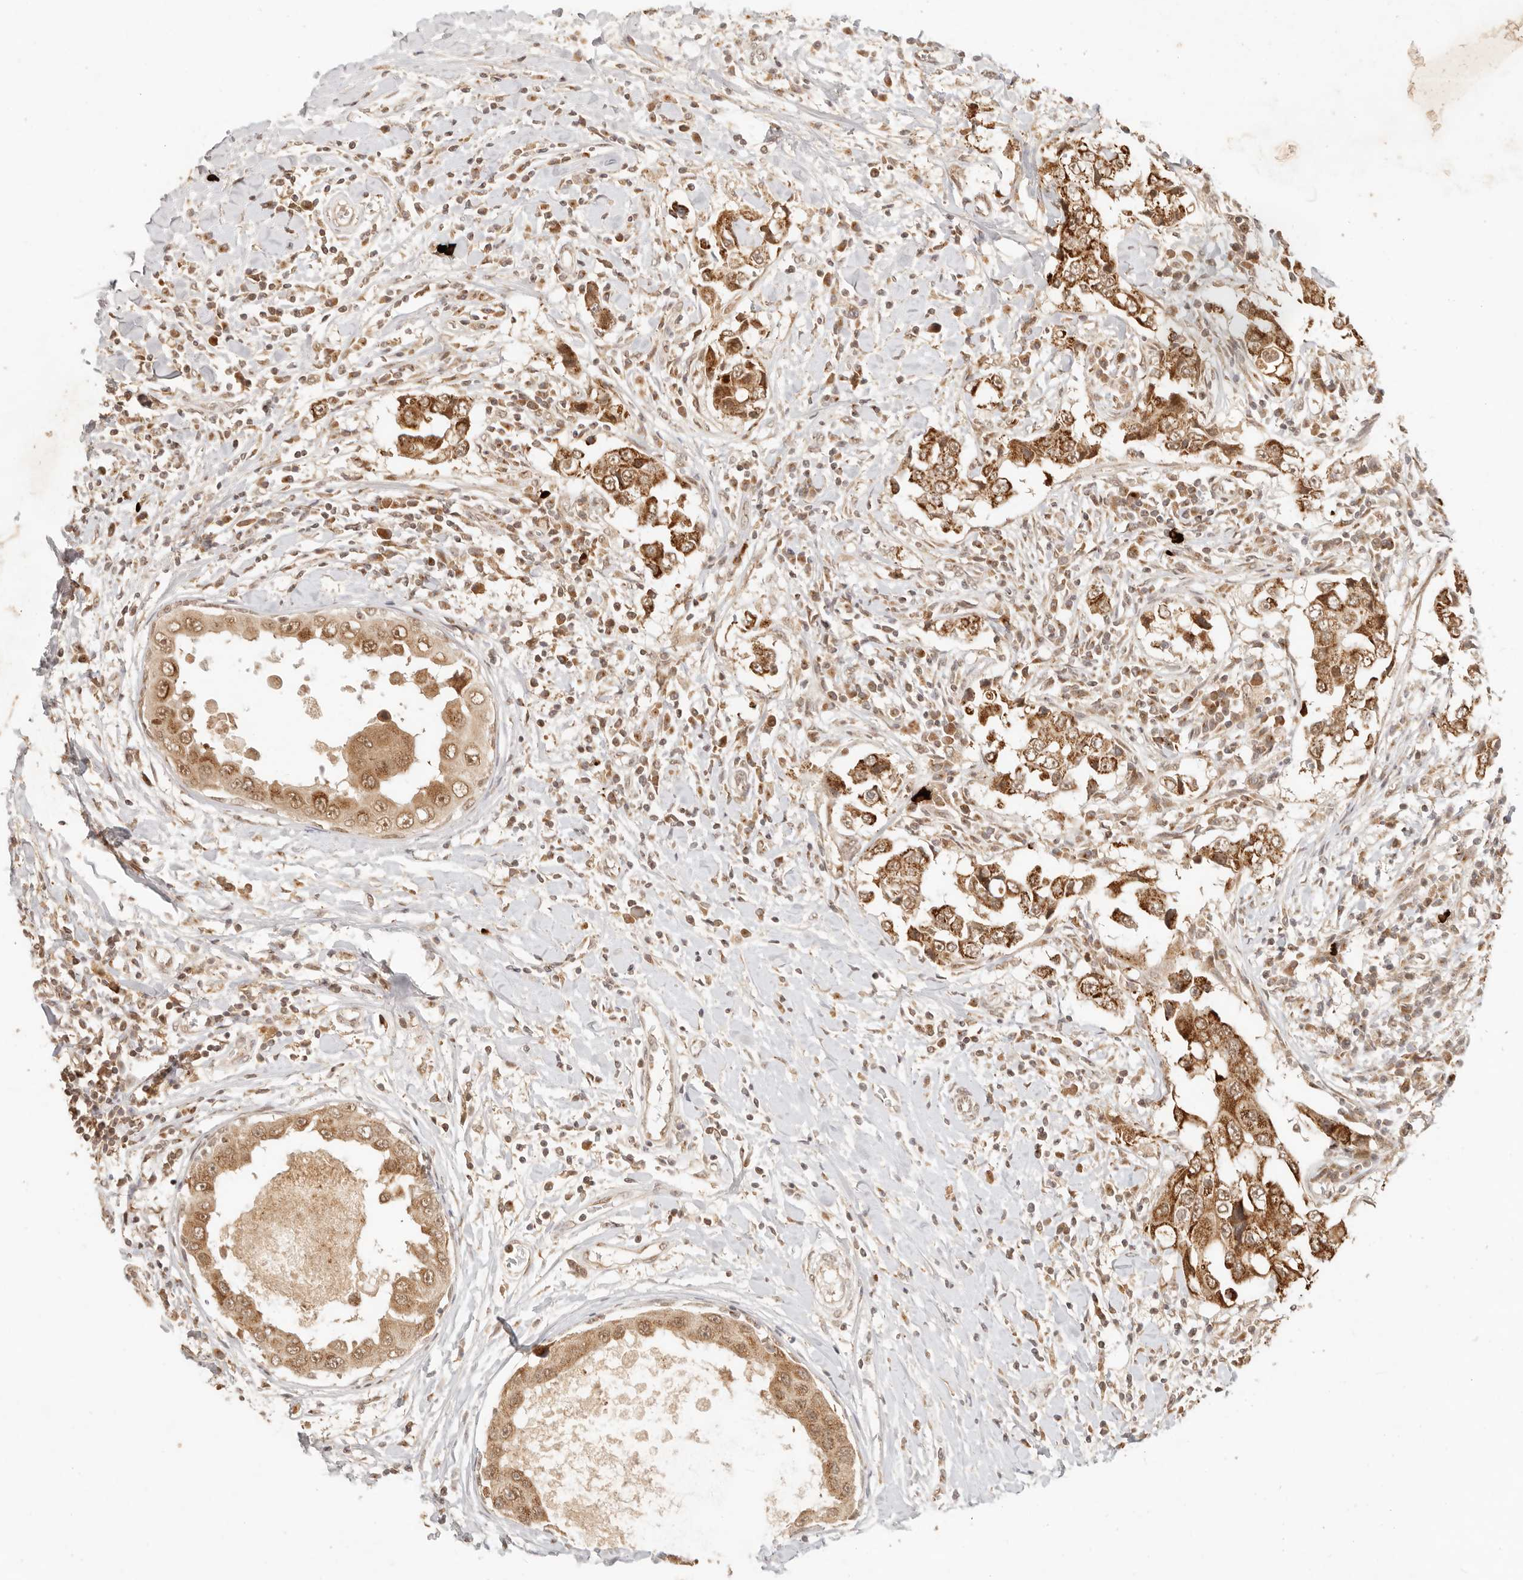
{"staining": {"intensity": "moderate", "quantity": ">75%", "location": "cytoplasmic/membranous,nuclear"}, "tissue": "breast cancer", "cell_type": "Tumor cells", "image_type": "cancer", "snomed": [{"axis": "morphology", "description": "Duct carcinoma"}, {"axis": "topography", "description": "Breast"}], "caption": "IHC photomicrograph of neoplastic tissue: breast intraductal carcinoma stained using immunohistochemistry displays medium levels of moderate protein expression localized specifically in the cytoplasmic/membranous and nuclear of tumor cells, appearing as a cytoplasmic/membranous and nuclear brown color.", "gene": "INTS11", "patient": {"sex": "female", "age": 27}}